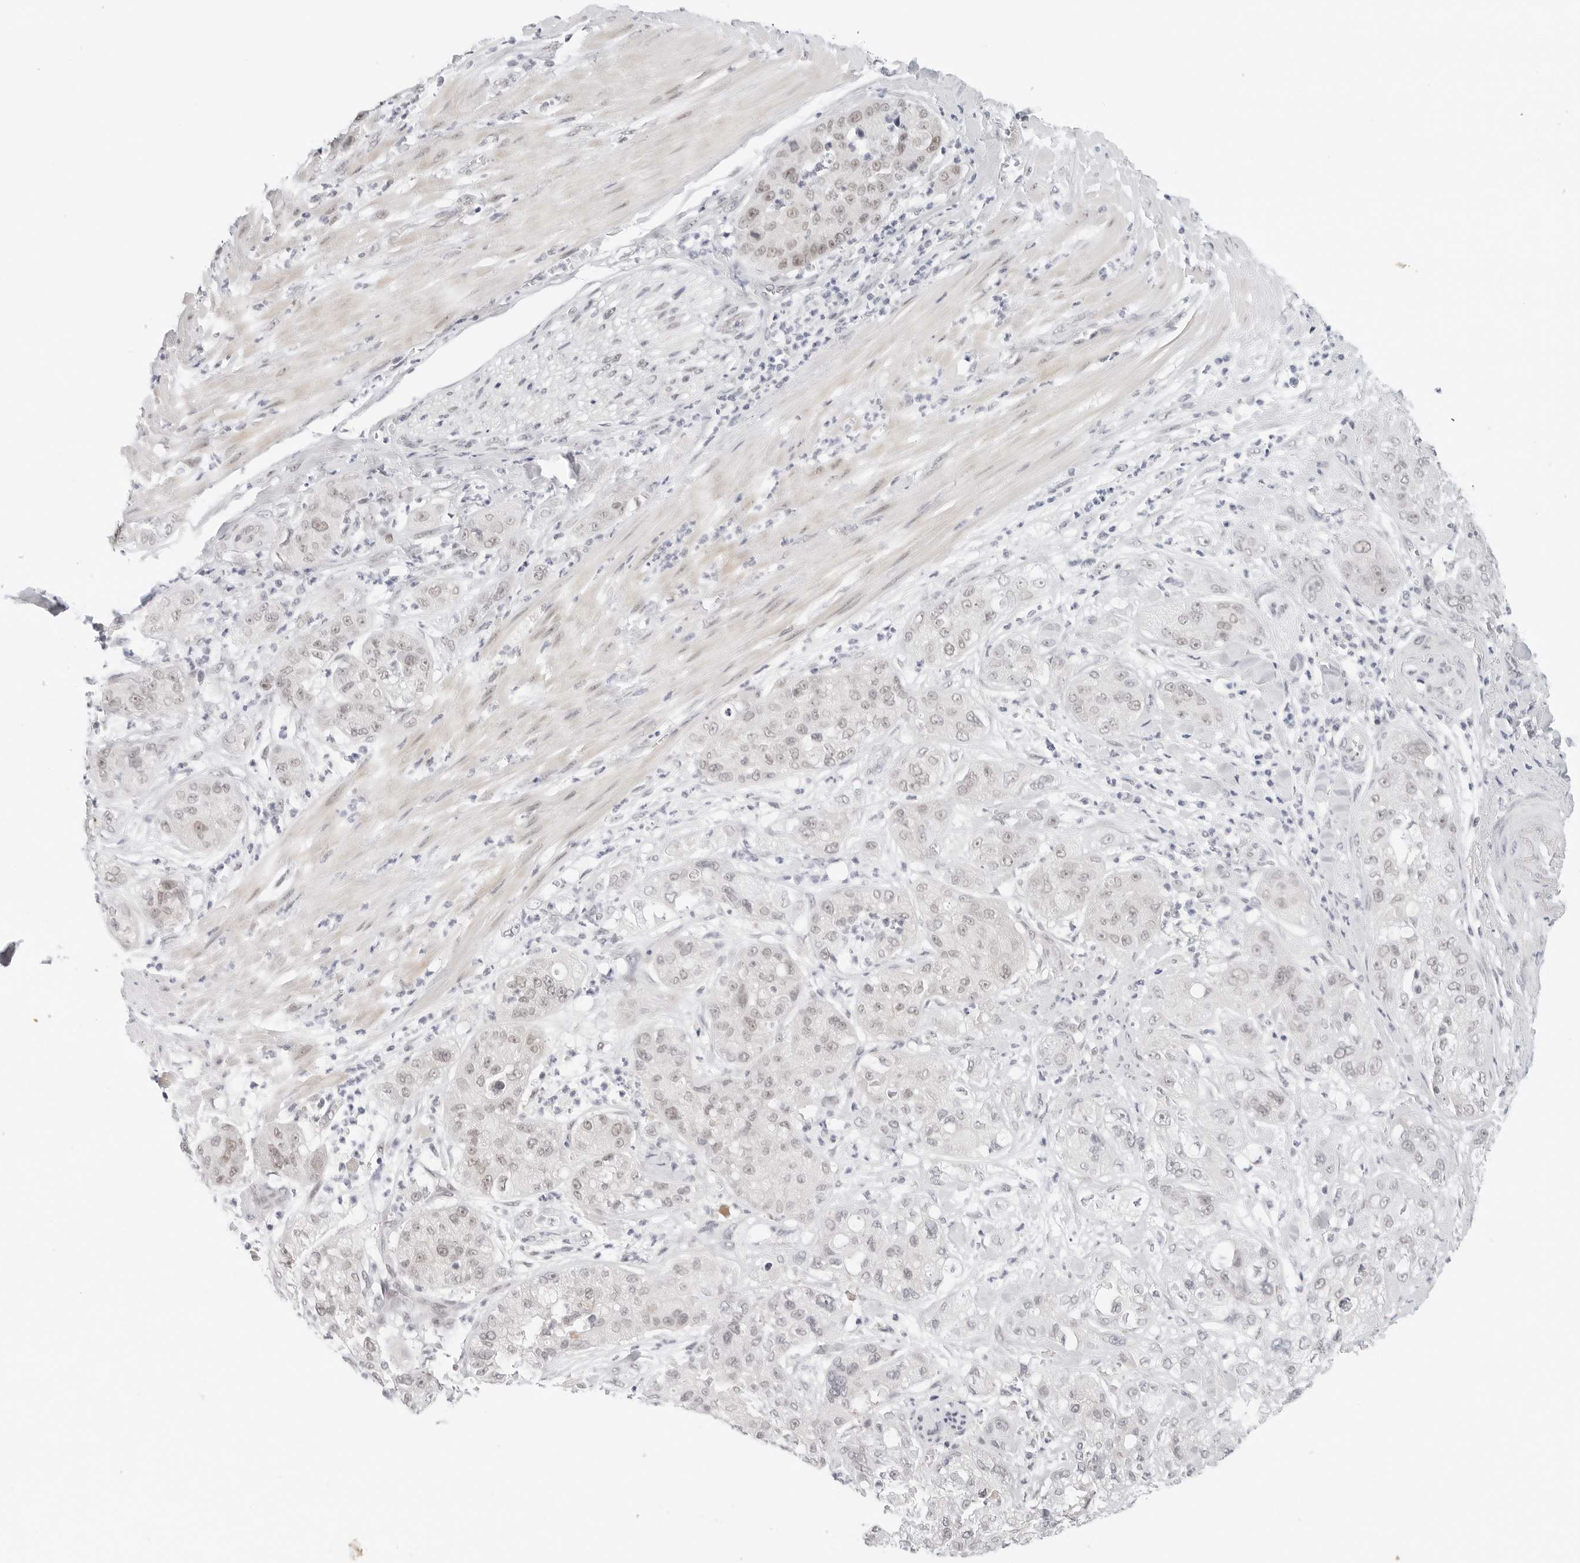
{"staining": {"intensity": "weak", "quantity": "<25%", "location": "nuclear"}, "tissue": "pancreatic cancer", "cell_type": "Tumor cells", "image_type": "cancer", "snomed": [{"axis": "morphology", "description": "Adenocarcinoma, NOS"}, {"axis": "topography", "description": "Pancreas"}], "caption": "Immunohistochemical staining of pancreatic cancer (adenocarcinoma) displays no significant expression in tumor cells.", "gene": "TSEN2", "patient": {"sex": "female", "age": 78}}